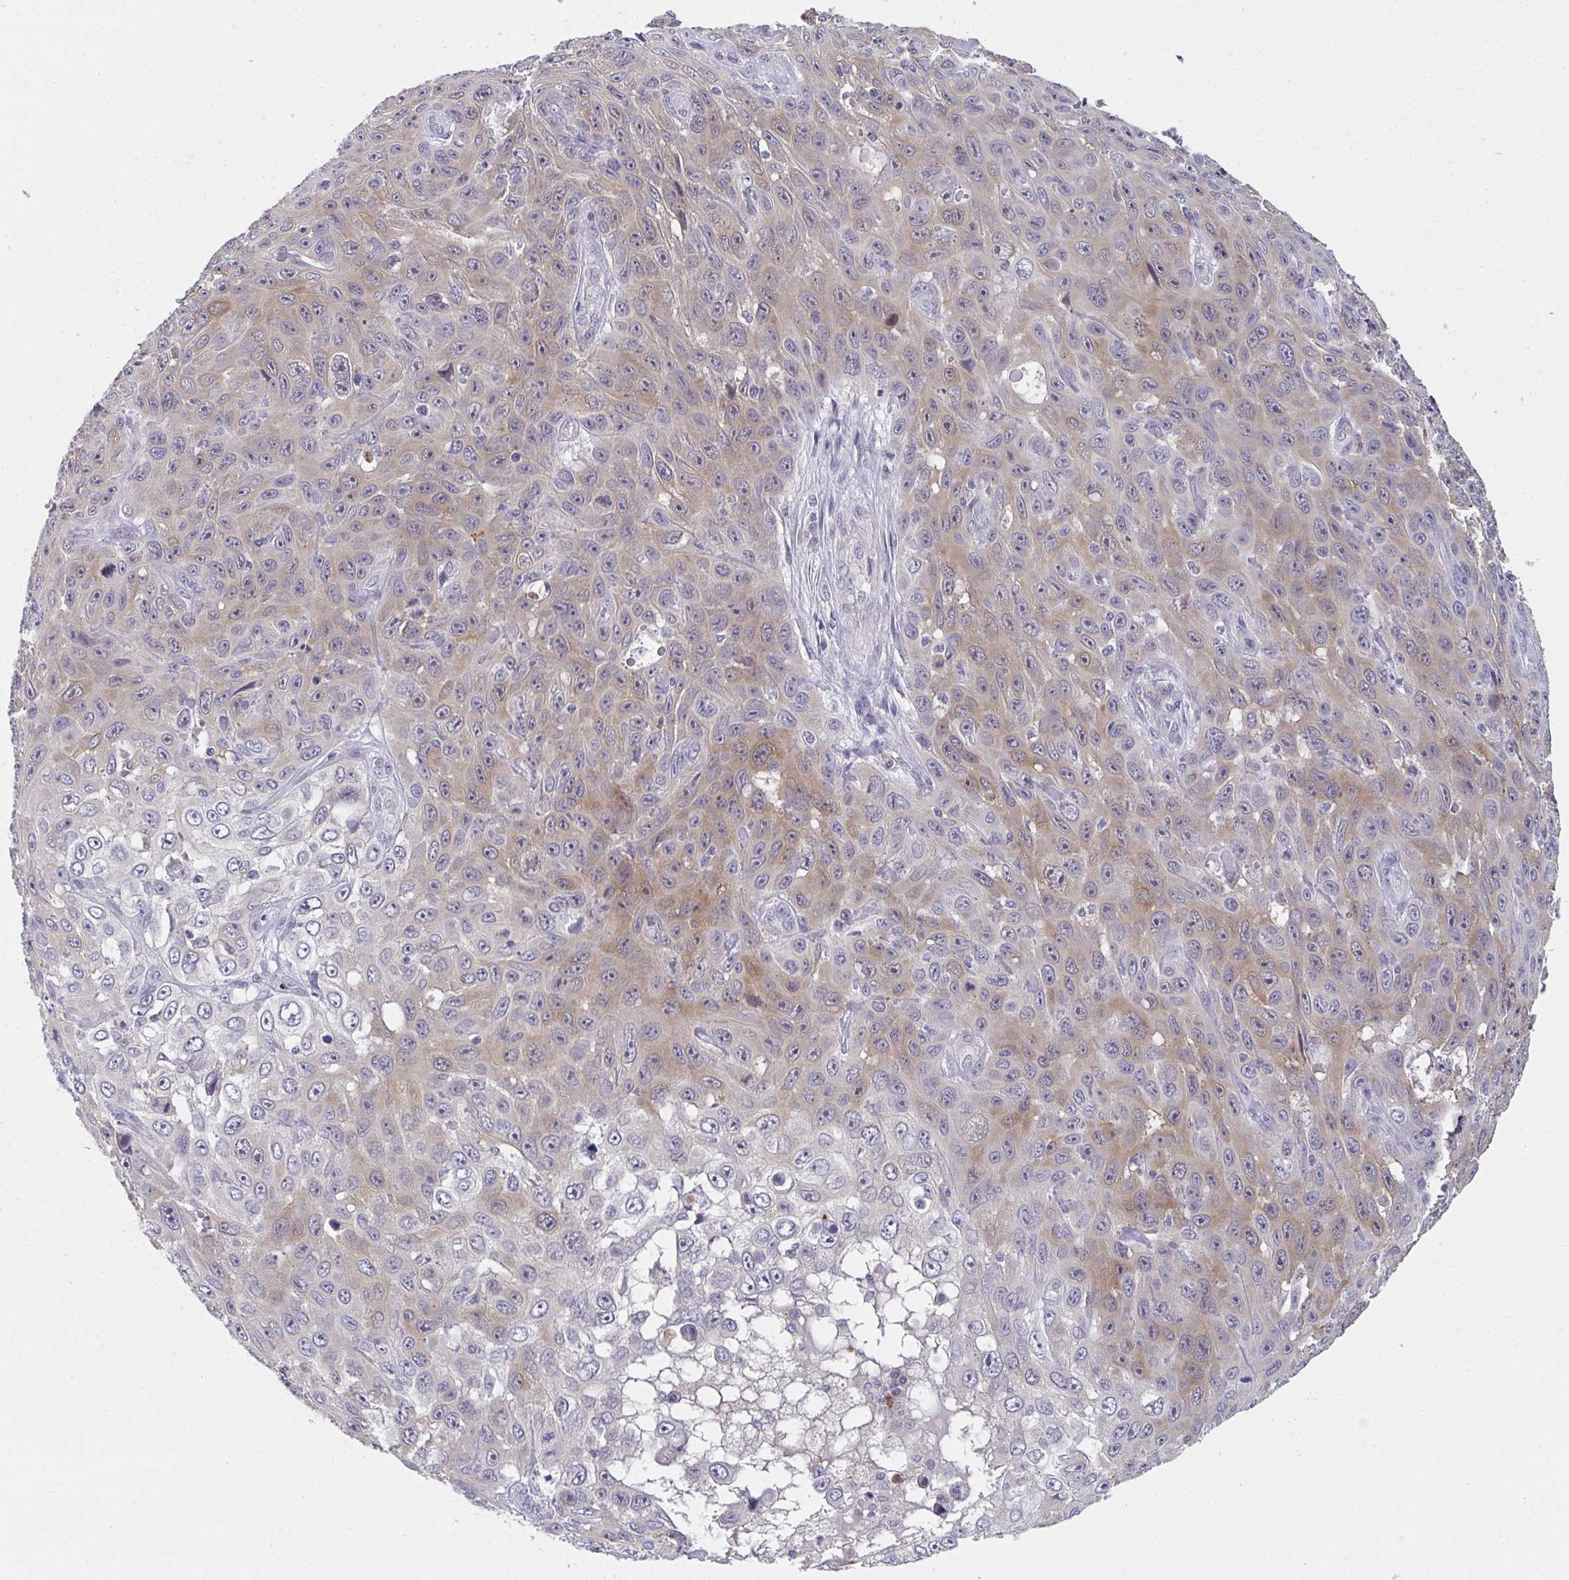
{"staining": {"intensity": "moderate", "quantity": "<25%", "location": "cytoplasmic/membranous,nuclear"}, "tissue": "skin cancer", "cell_type": "Tumor cells", "image_type": "cancer", "snomed": [{"axis": "morphology", "description": "Squamous cell carcinoma, NOS"}, {"axis": "topography", "description": "Skin"}], "caption": "IHC of human squamous cell carcinoma (skin) displays low levels of moderate cytoplasmic/membranous and nuclear positivity in about <25% of tumor cells.", "gene": "RIOK1", "patient": {"sex": "male", "age": 82}}